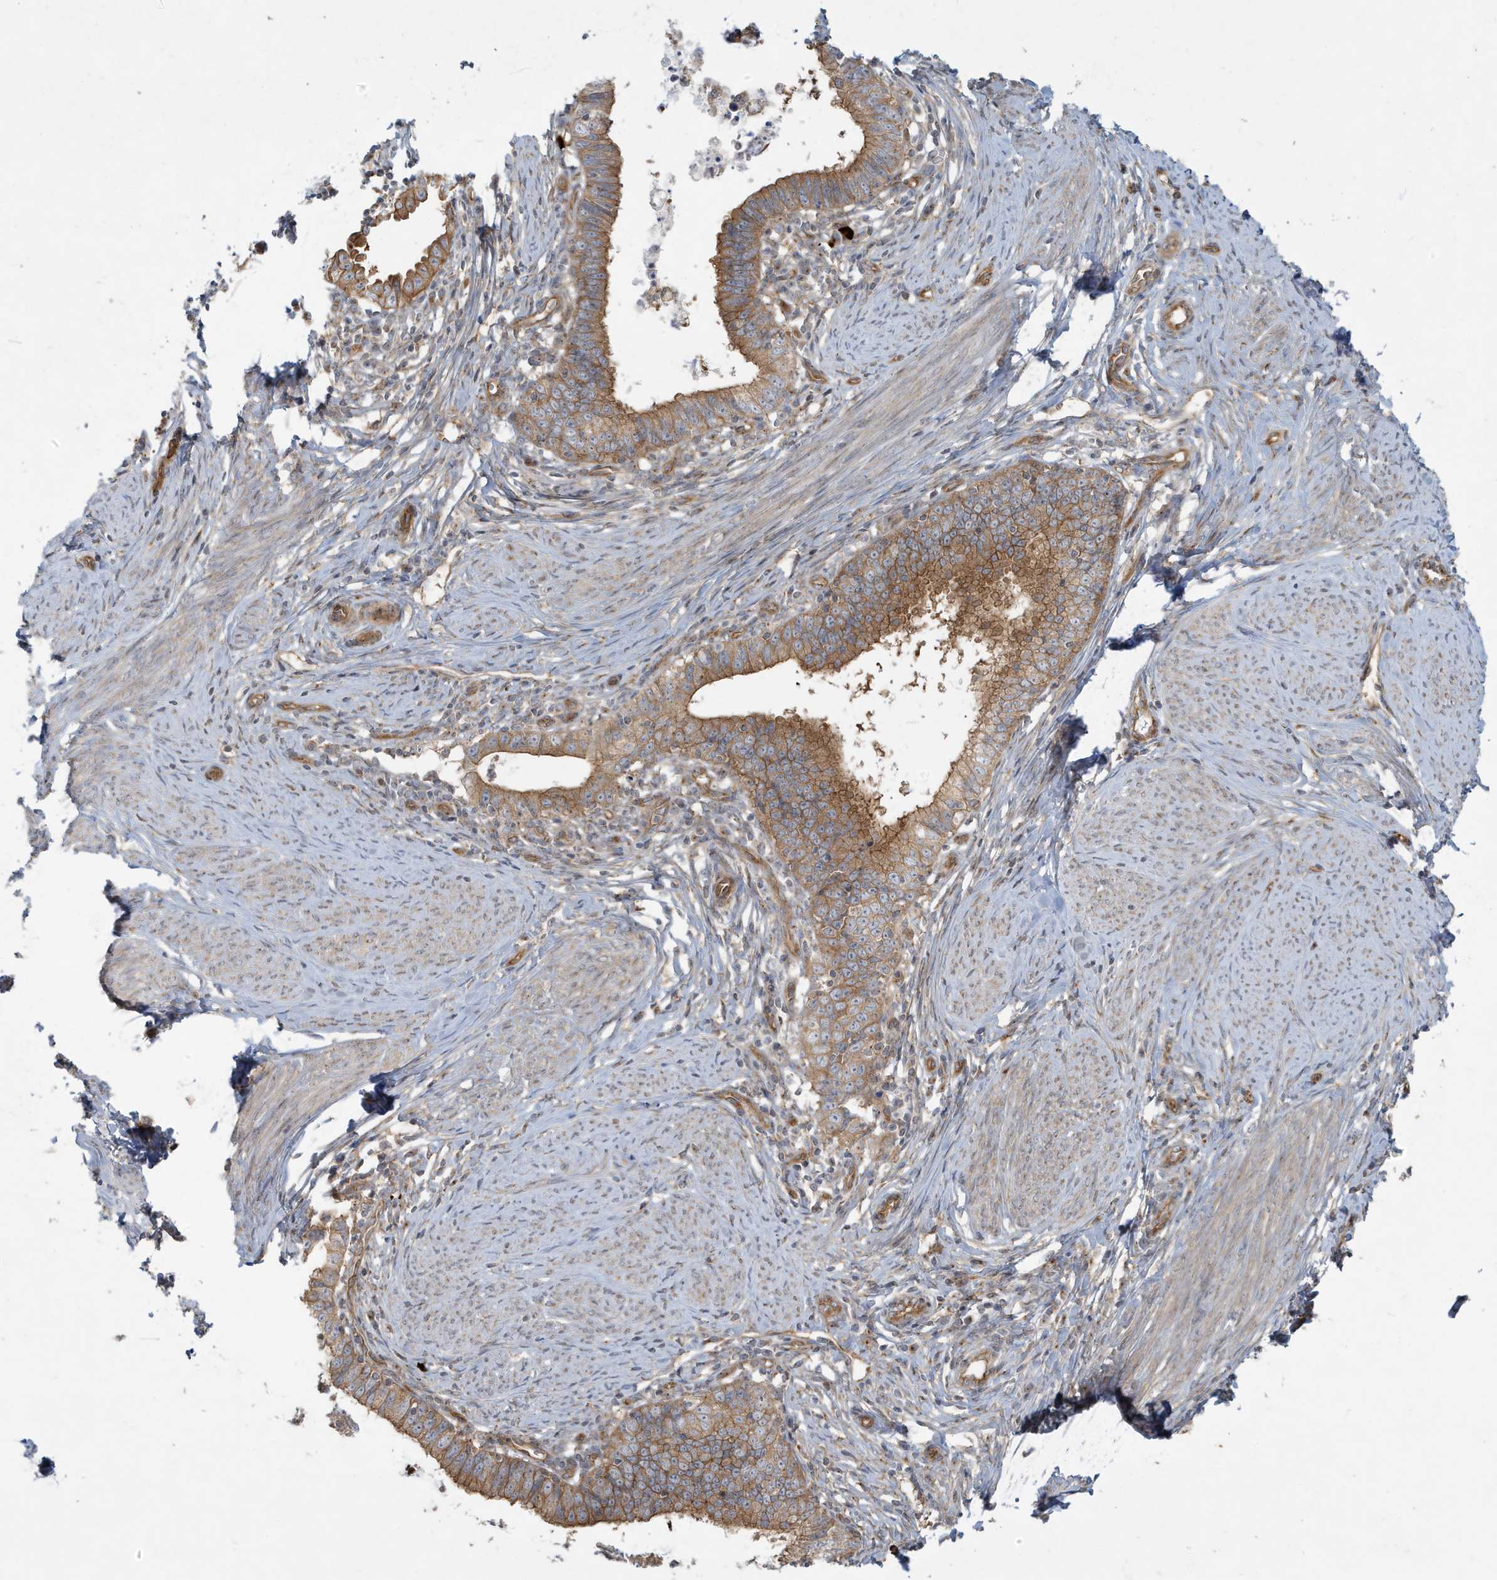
{"staining": {"intensity": "moderate", "quantity": ">75%", "location": "cytoplasmic/membranous"}, "tissue": "cervical cancer", "cell_type": "Tumor cells", "image_type": "cancer", "snomed": [{"axis": "morphology", "description": "Adenocarcinoma, NOS"}, {"axis": "topography", "description": "Cervix"}], "caption": "Immunohistochemical staining of adenocarcinoma (cervical) exhibits moderate cytoplasmic/membranous protein positivity in about >75% of tumor cells.", "gene": "ATP23", "patient": {"sex": "female", "age": 36}}